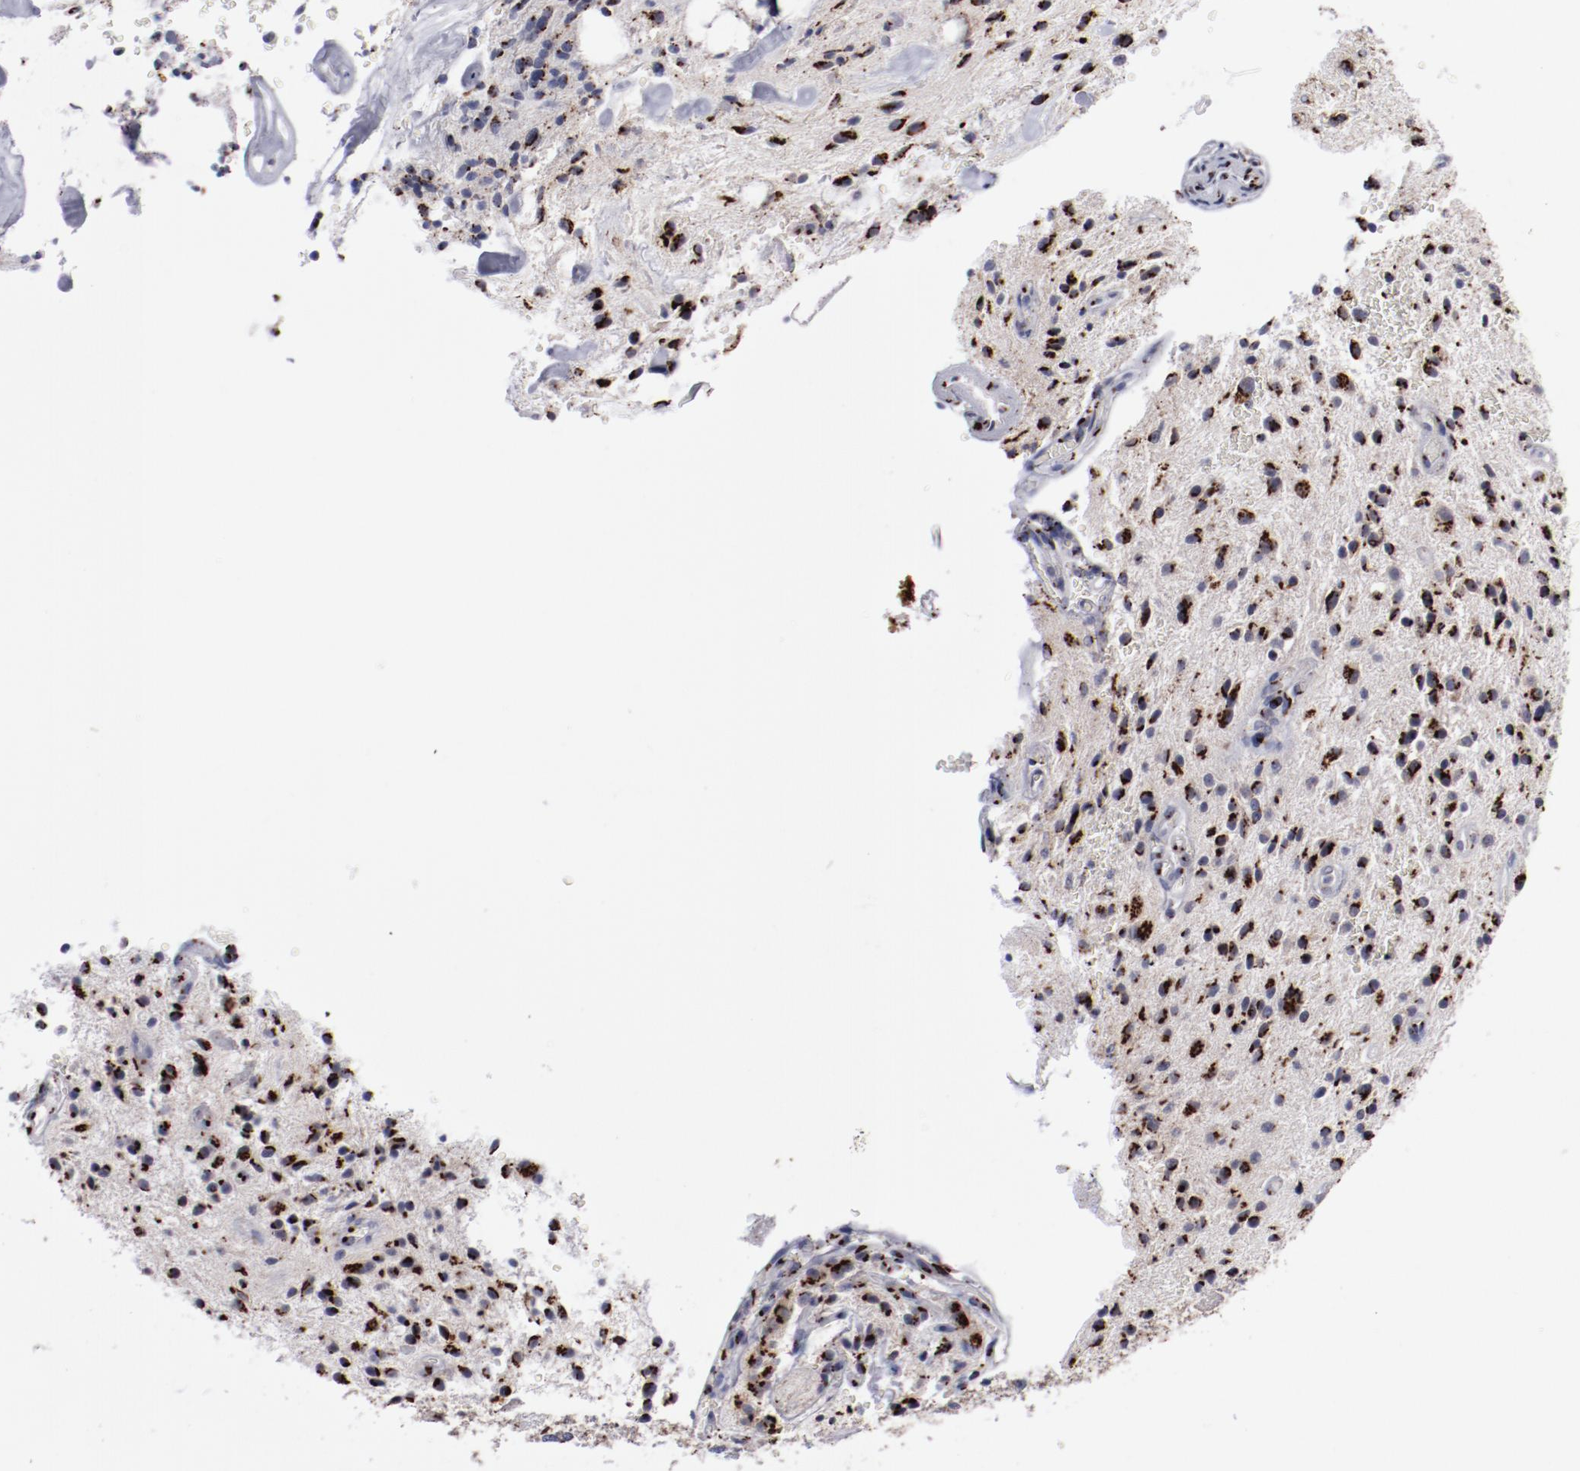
{"staining": {"intensity": "strong", "quantity": ">75%", "location": "cytoplasmic/membranous"}, "tissue": "glioma", "cell_type": "Tumor cells", "image_type": "cancer", "snomed": [{"axis": "morphology", "description": "Glioma, malignant, NOS"}, {"axis": "topography", "description": "Cerebellum"}], "caption": "Protein analysis of glioma (malignant) tissue demonstrates strong cytoplasmic/membranous positivity in approximately >75% of tumor cells.", "gene": "GOLIM4", "patient": {"sex": "female", "age": 10}}